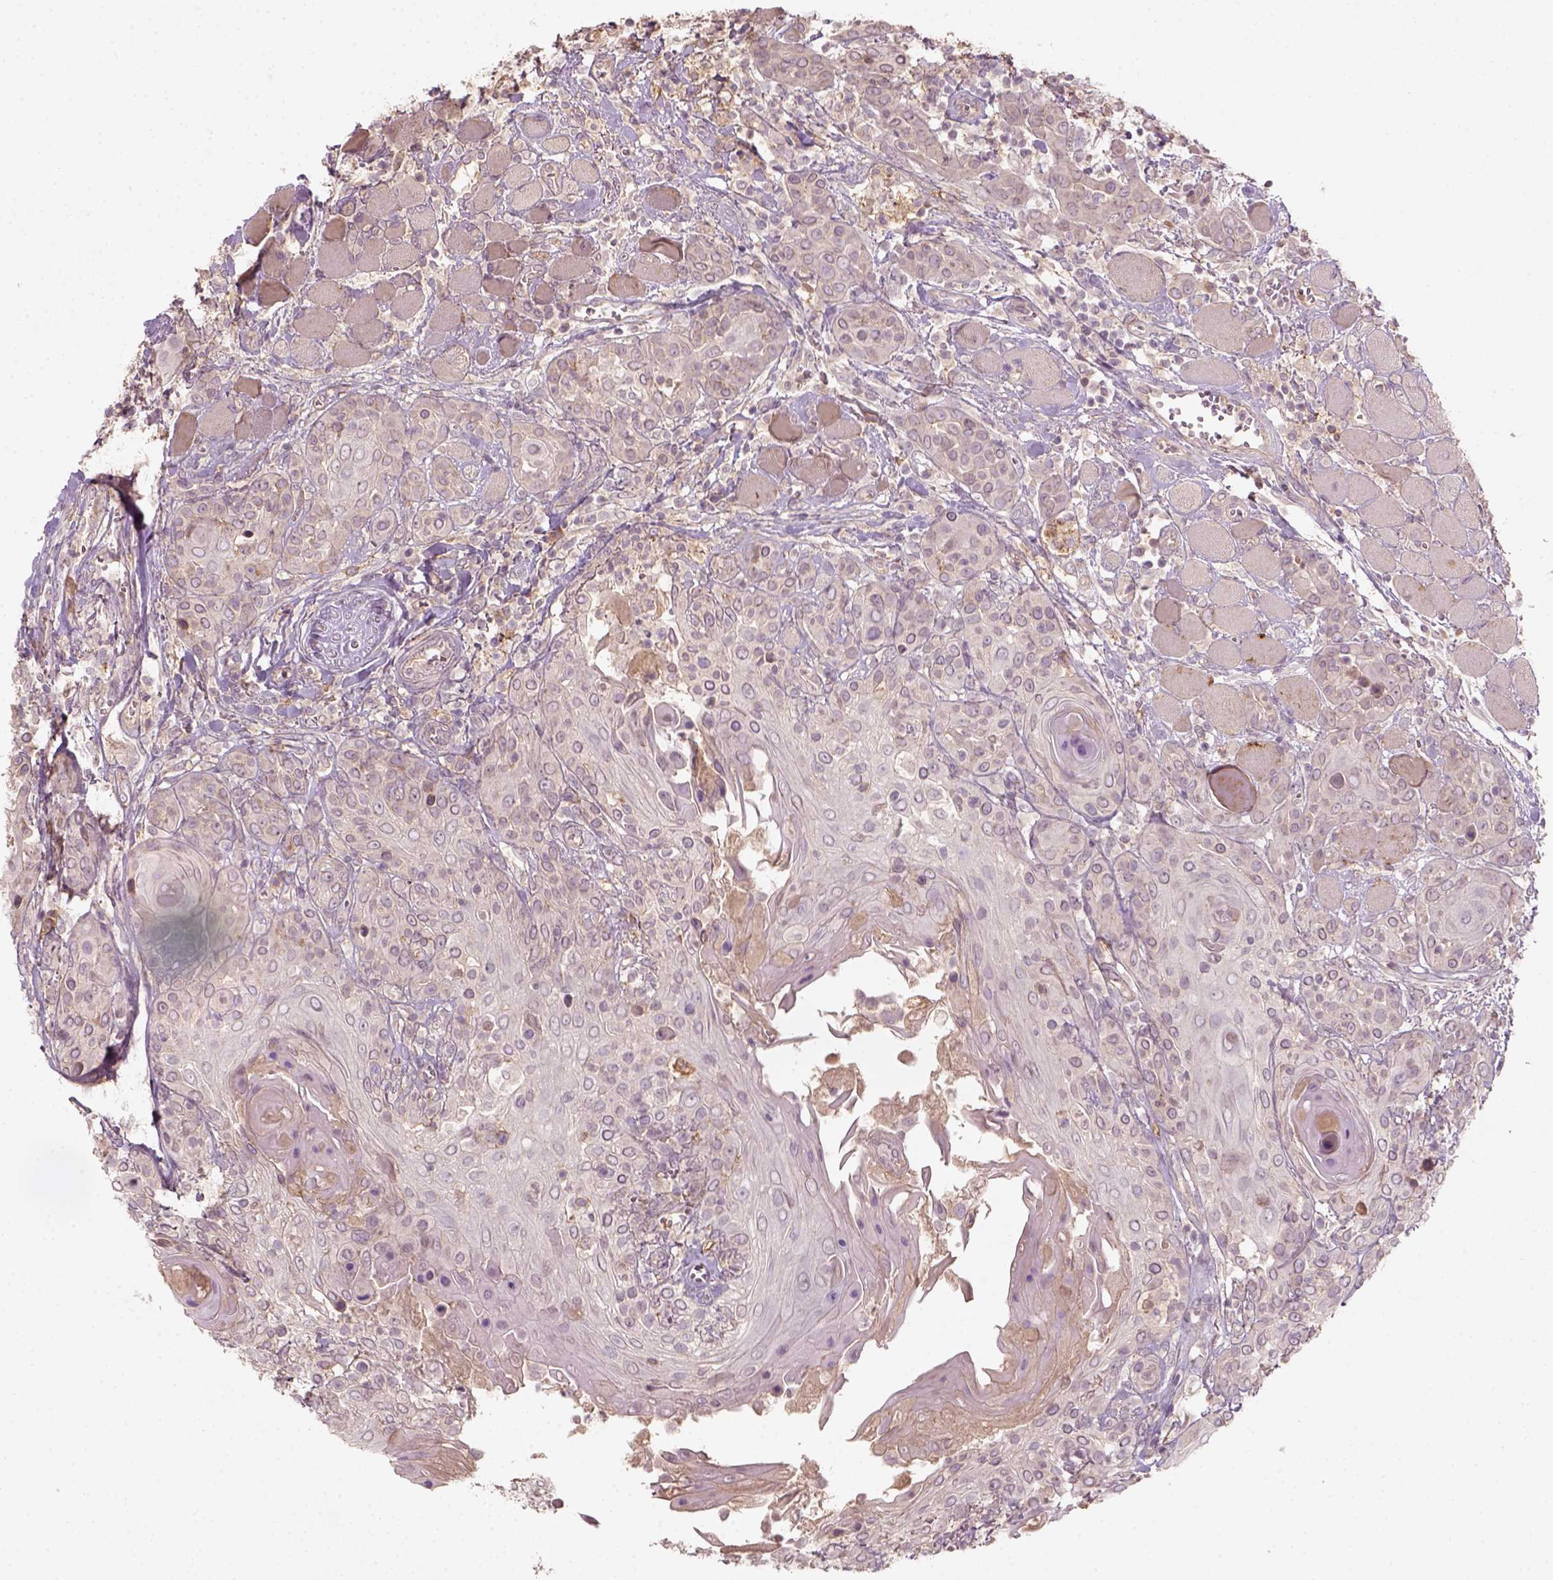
{"staining": {"intensity": "weak", "quantity": "<25%", "location": "cytoplasmic/membranous"}, "tissue": "head and neck cancer", "cell_type": "Tumor cells", "image_type": "cancer", "snomed": [{"axis": "morphology", "description": "Squamous cell carcinoma, NOS"}, {"axis": "topography", "description": "Head-Neck"}], "caption": "The histopathology image exhibits no significant expression in tumor cells of squamous cell carcinoma (head and neck).", "gene": "AQP9", "patient": {"sex": "female", "age": 80}}